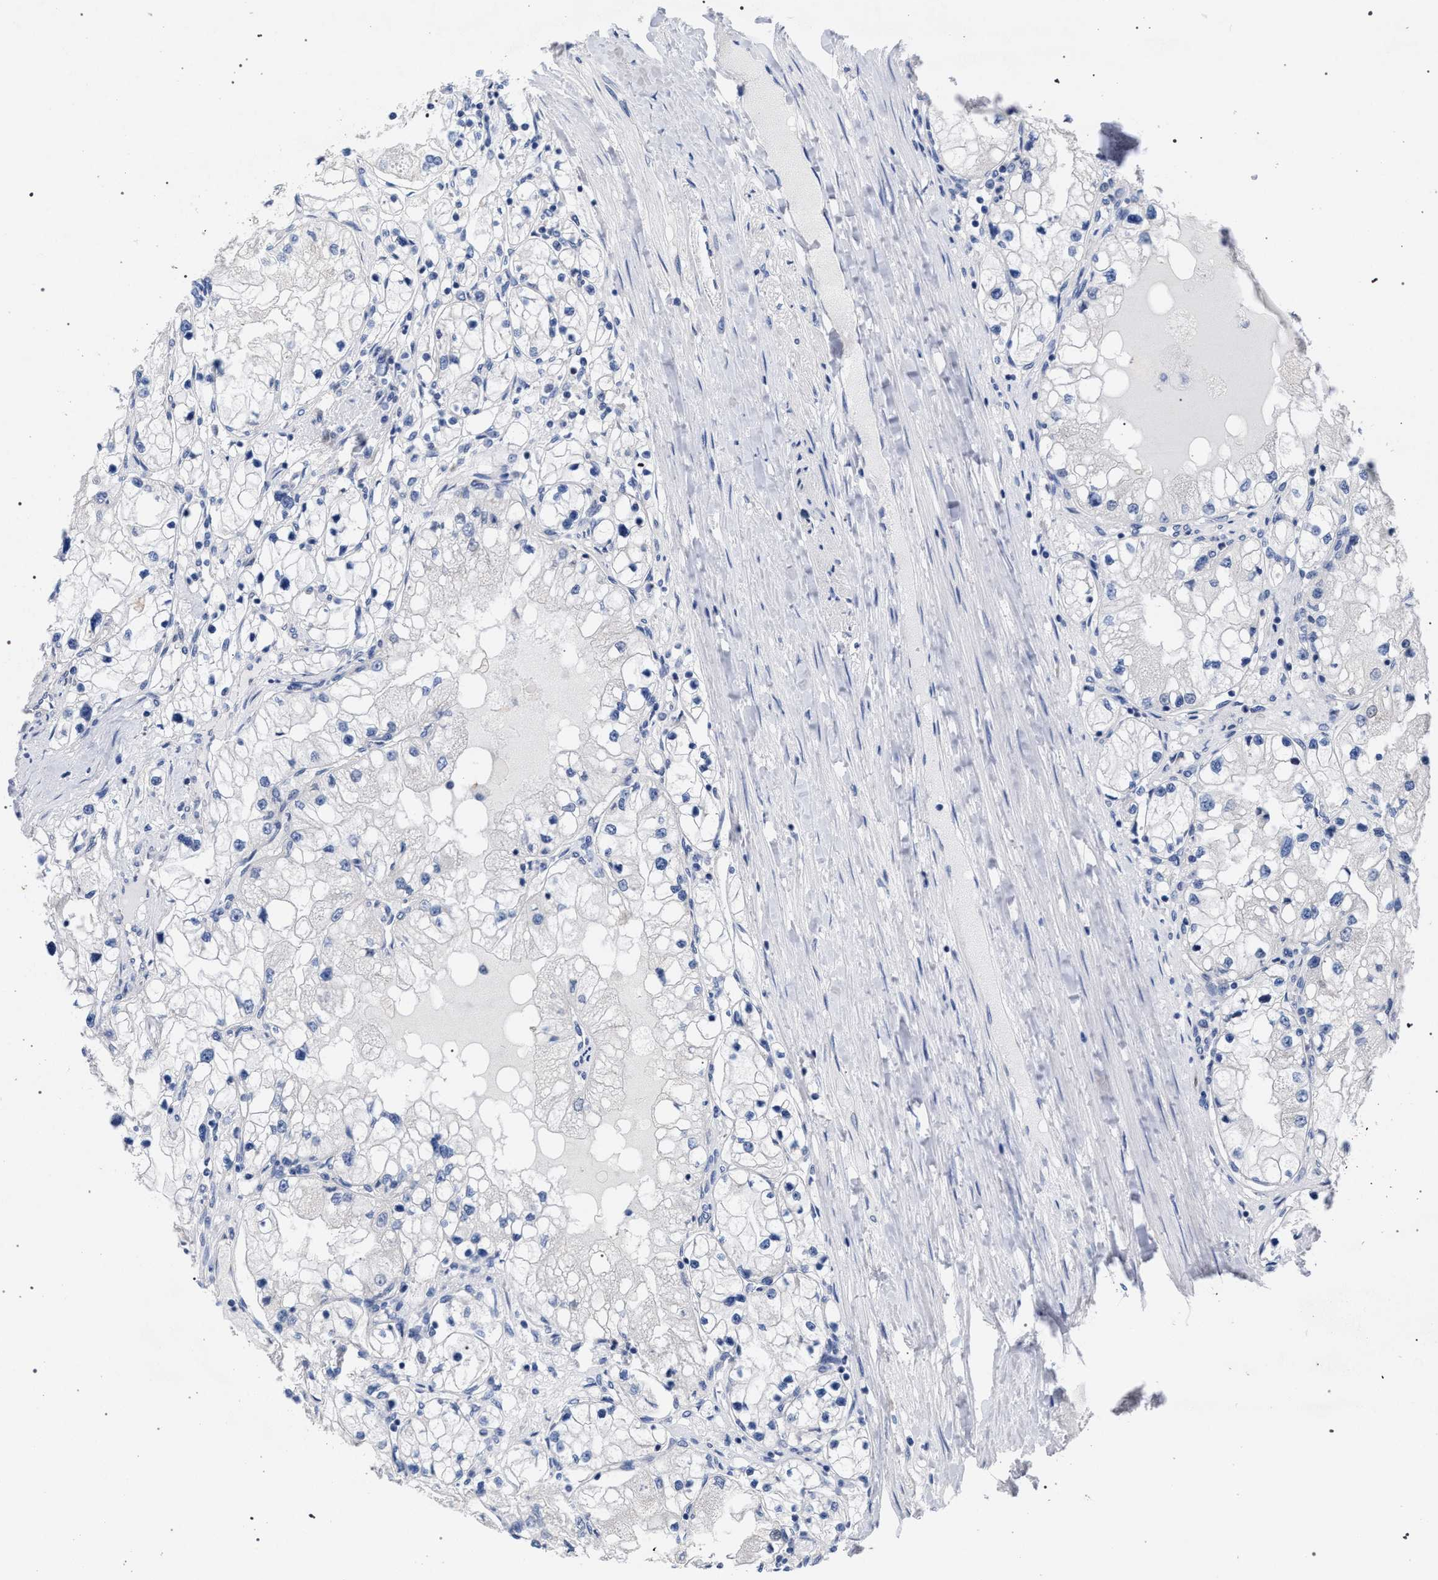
{"staining": {"intensity": "negative", "quantity": "none", "location": "none"}, "tissue": "renal cancer", "cell_type": "Tumor cells", "image_type": "cancer", "snomed": [{"axis": "morphology", "description": "Adenocarcinoma, NOS"}, {"axis": "topography", "description": "Kidney"}], "caption": "Immunohistochemistry histopathology image of adenocarcinoma (renal) stained for a protein (brown), which demonstrates no expression in tumor cells. (Brightfield microscopy of DAB immunohistochemistry at high magnification).", "gene": "GOLGA2", "patient": {"sex": "male", "age": 68}}